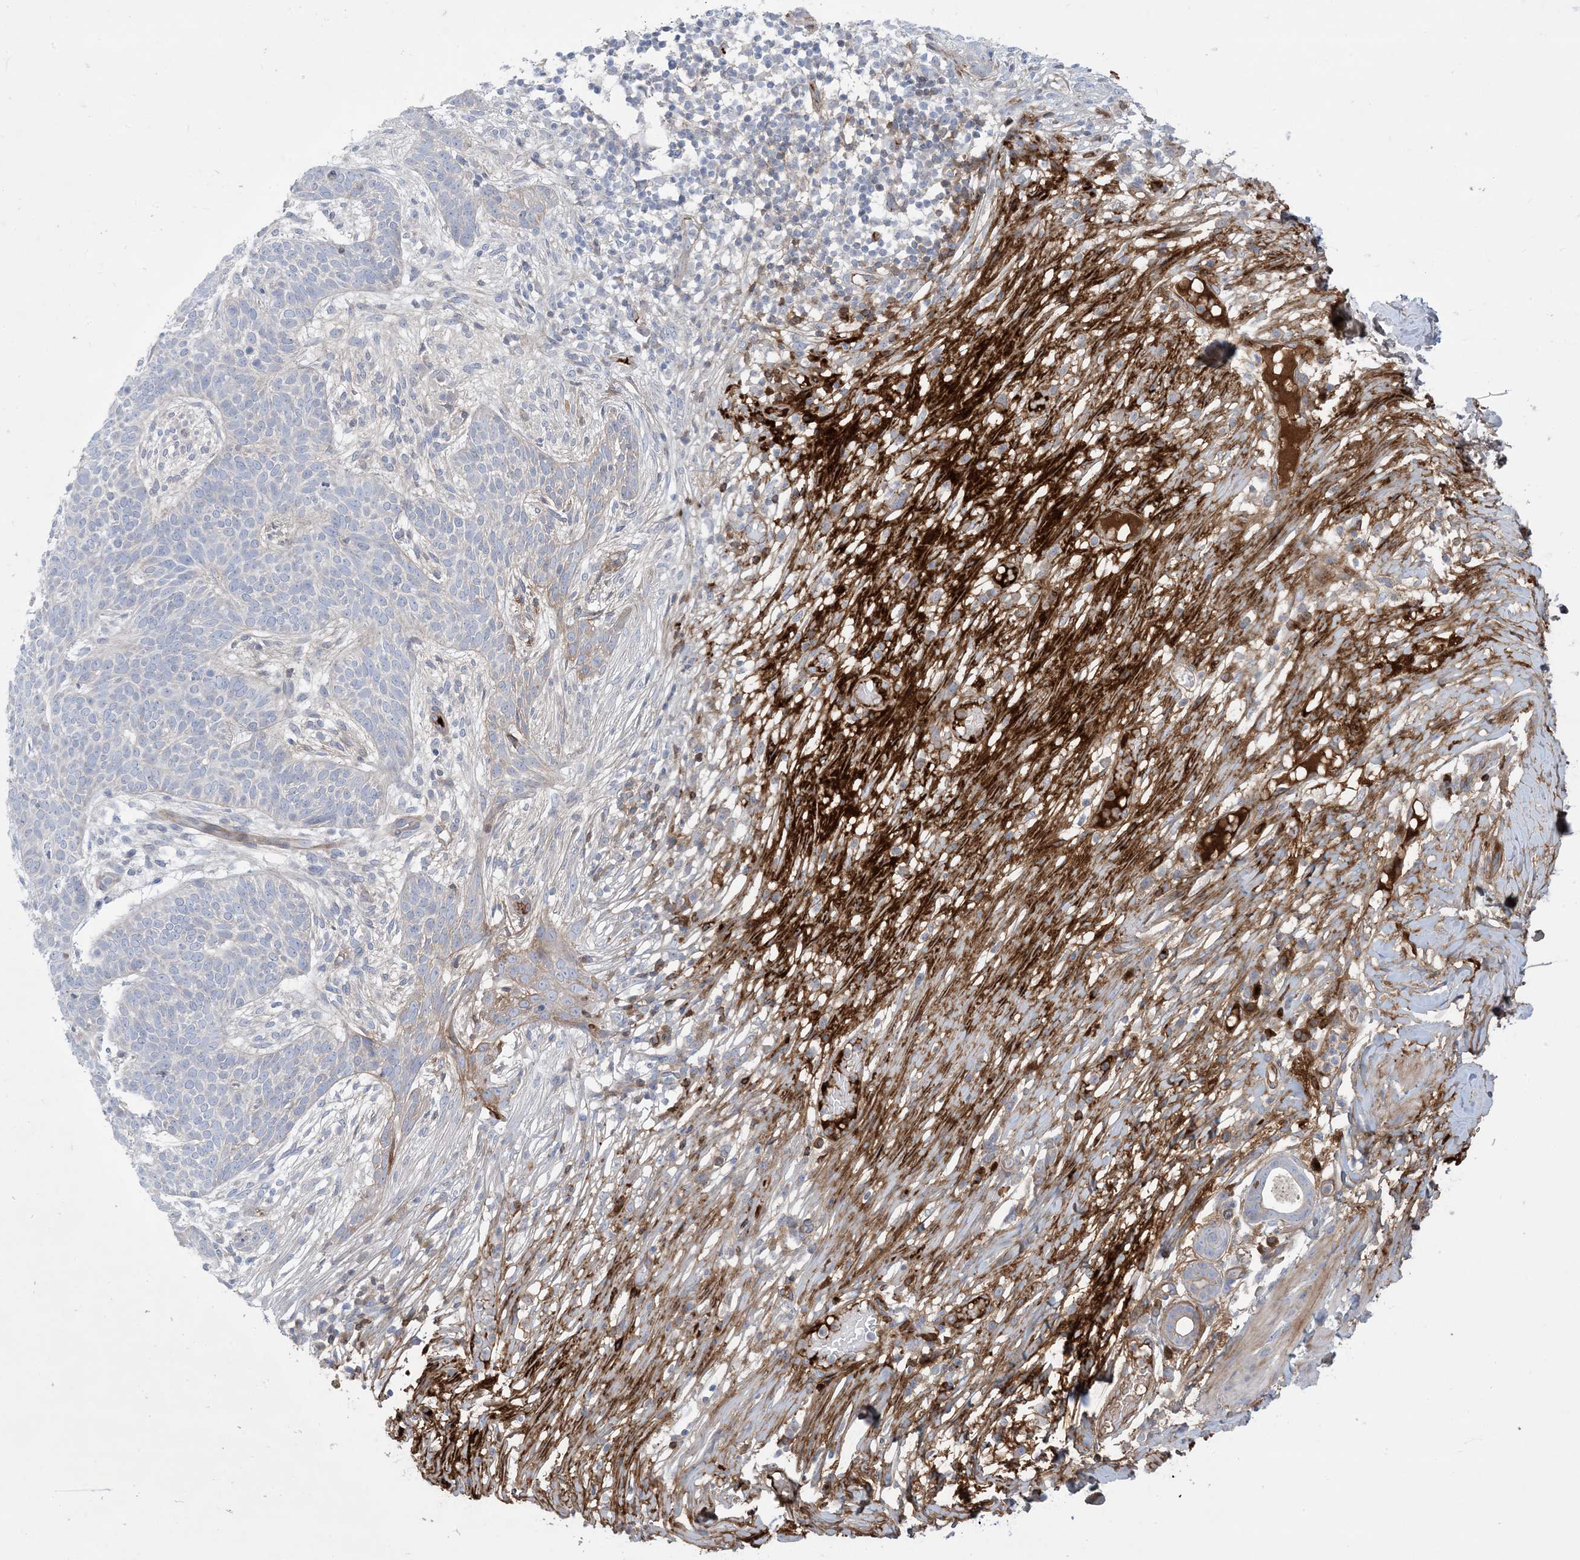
{"staining": {"intensity": "weak", "quantity": "<25%", "location": "cytoplasmic/membranous"}, "tissue": "skin cancer", "cell_type": "Tumor cells", "image_type": "cancer", "snomed": [{"axis": "morphology", "description": "Normal tissue, NOS"}, {"axis": "morphology", "description": "Basal cell carcinoma"}, {"axis": "topography", "description": "Skin"}], "caption": "Immunohistochemistry histopathology image of neoplastic tissue: human basal cell carcinoma (skin) stained with DAB displays no significant protein staining in tumor cells. The staining was performed using DAB (3,3'-diaminobenzidine) to visualize the protein expression in brown, while the nuclei were stained in blue with hematoxylin (Magnification: 20x).", "gene": "ATP11C", "patient": {"sex": "male", "age": 64}}